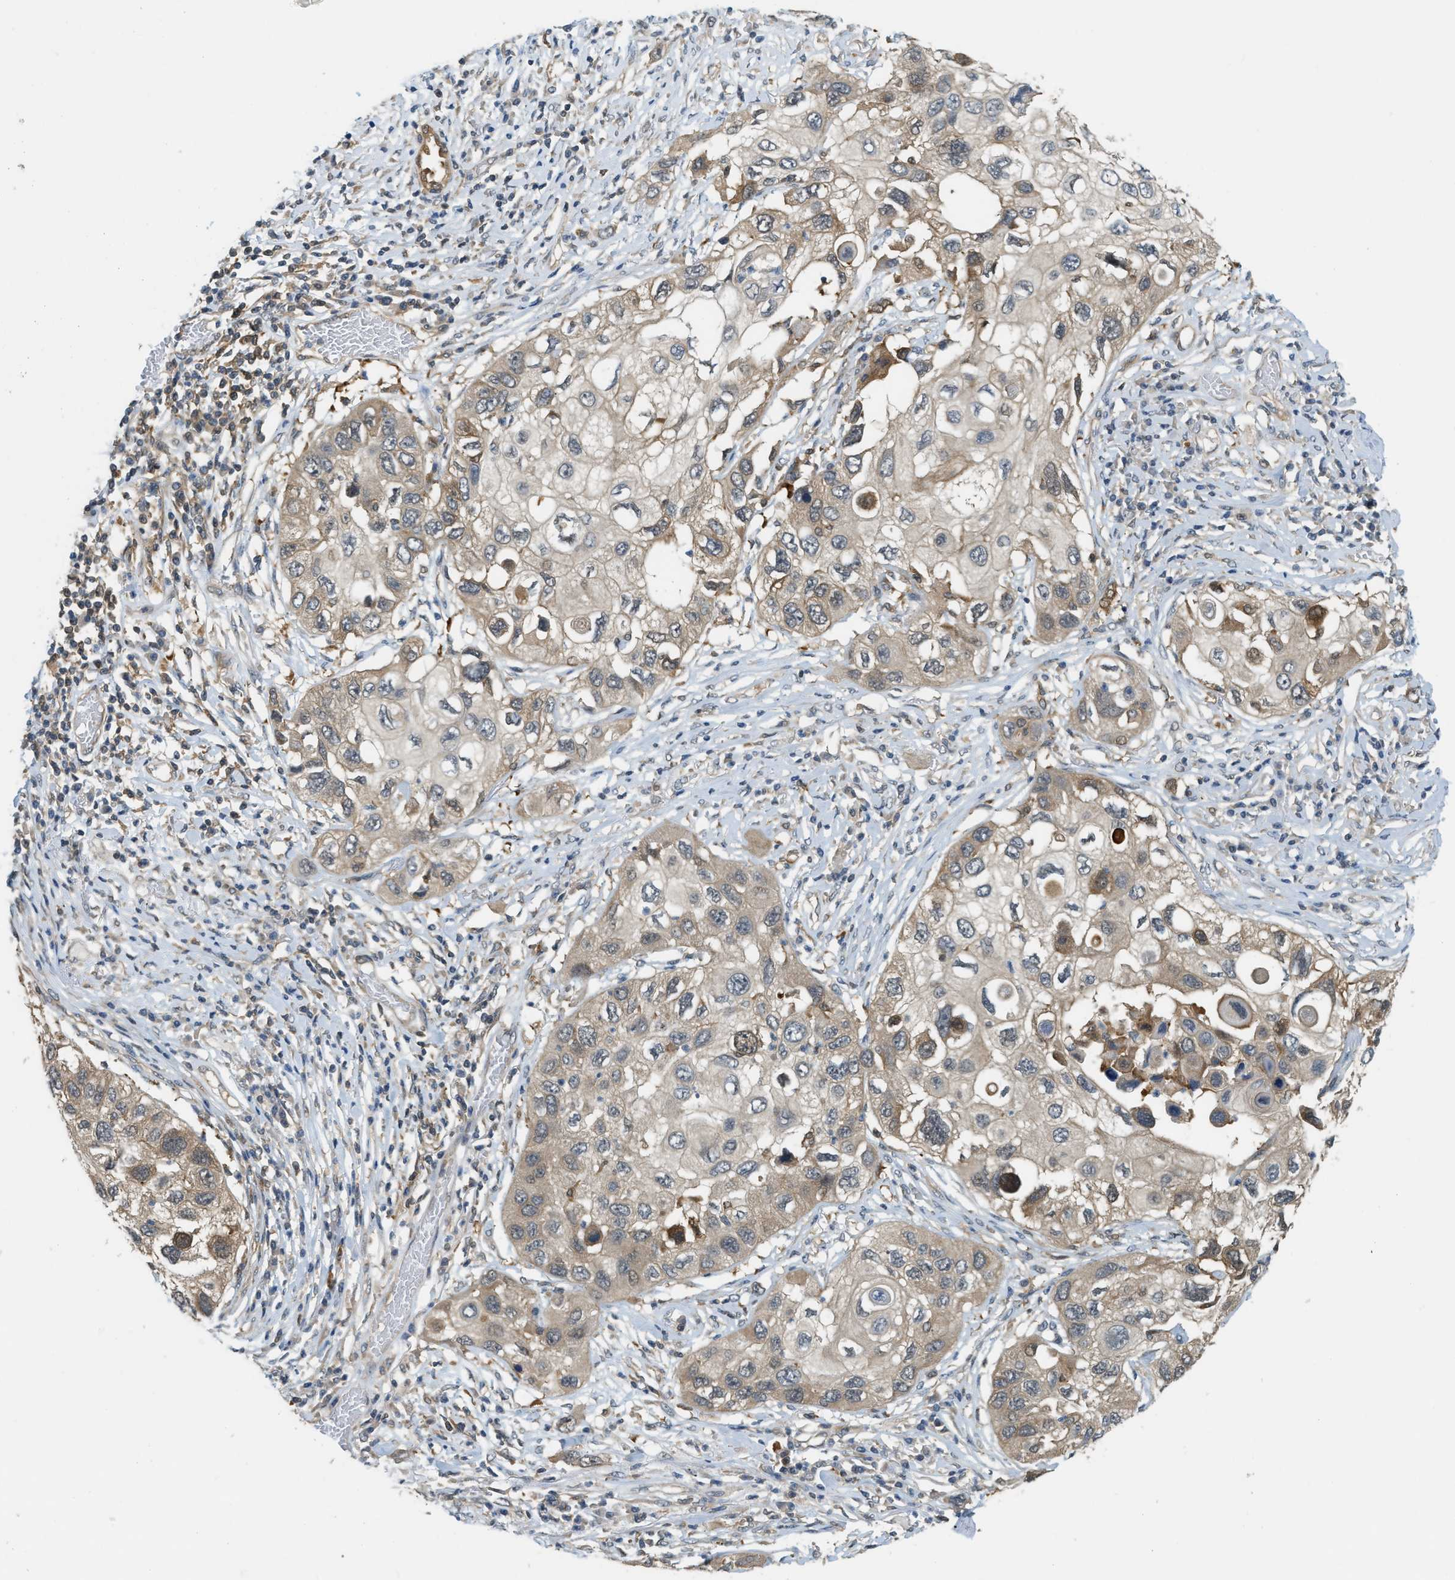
{"staining": {"intensity": "weak", "quantity": ">75%", "location": "cytoplasmic/membranous"}, "tissue": "lung cancer", "cell_type": "Tumor cells", "image_type": "cancer", "snomed": [{"axis": "morphology", "description": "Squamous cell carcinoma, NOS"}, {"axis": "topography", "description": "Lung"}], "caption": "Immunohistochemical staining of squamous cell carcinoma (lung) demonstrates low levels of weak cytoplasmic/membranous positivity in about >75% of tumor cells. (IHC, brightfield microscopy, high magnification).", "gene": "PDCL3", "patient": {"sex": "male", "age": 71}}